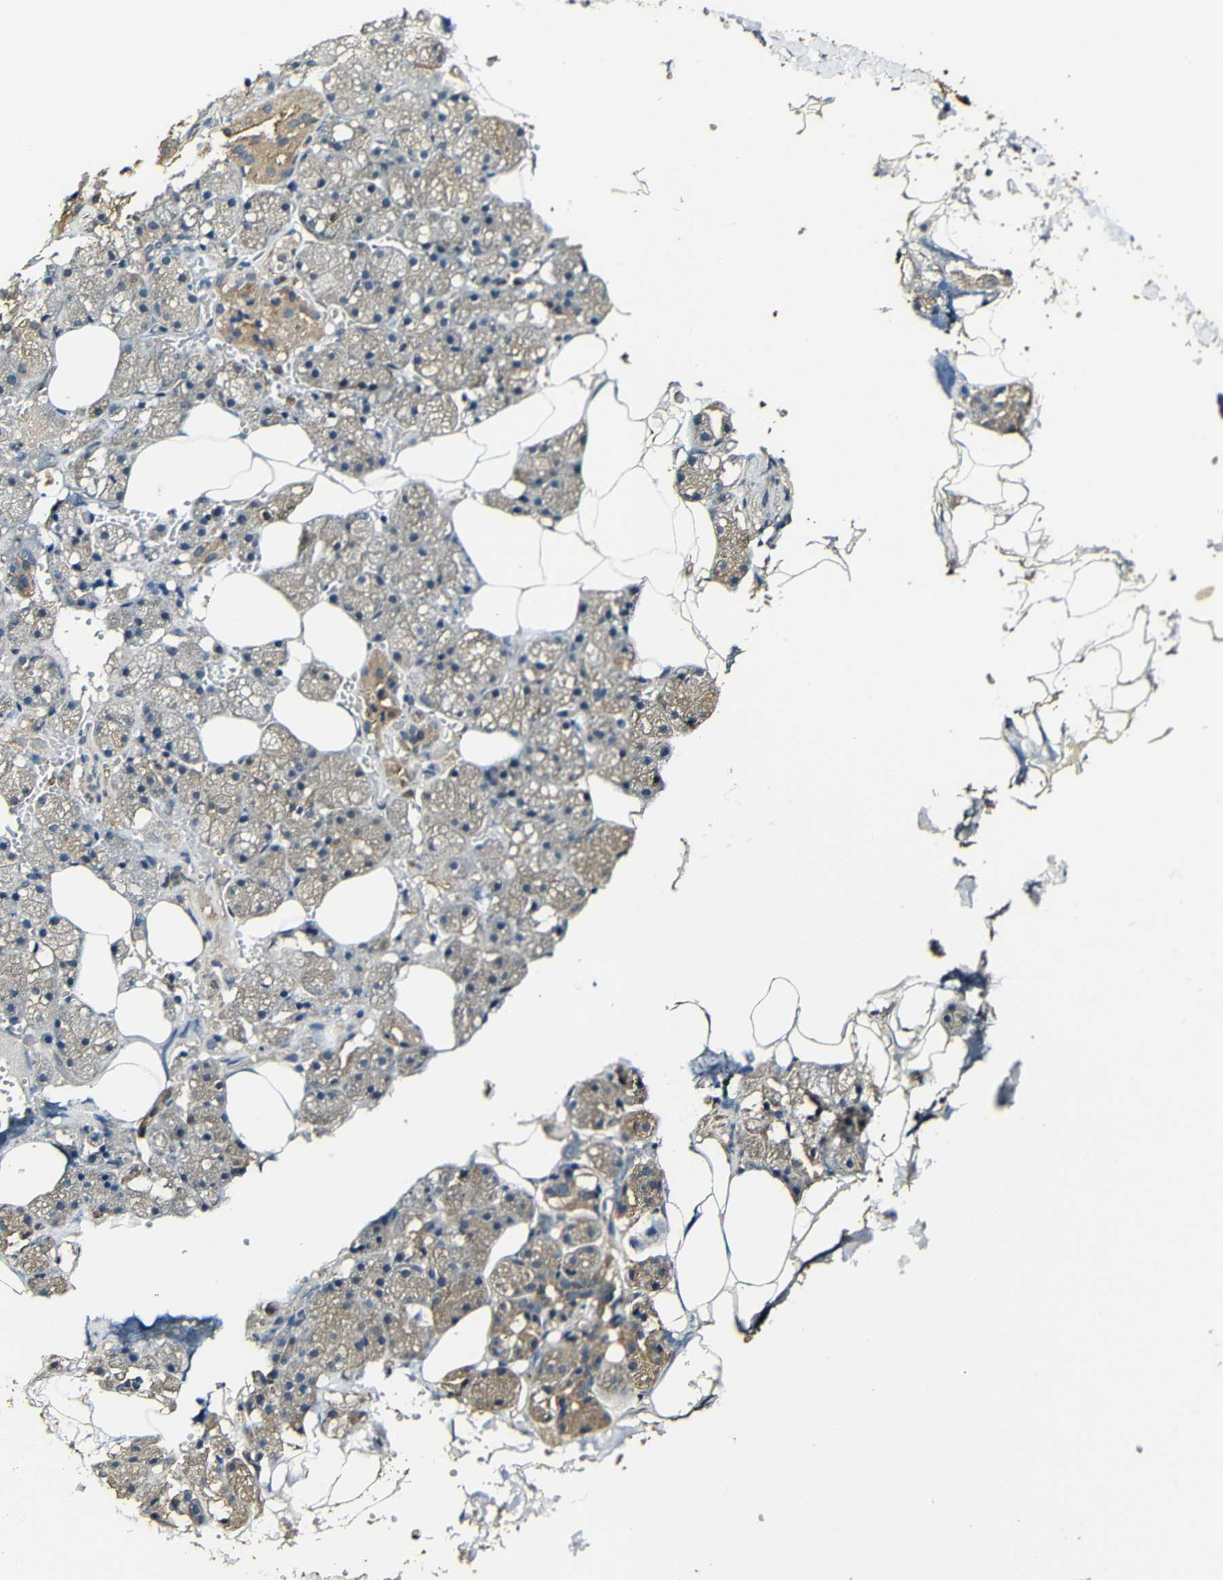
{"staining": {"intensity": "moderate", "quantity": "25%-75%", "location": "cytoplasmic/membranous"}, "tissue": "salivary gland", "cell_type": "Glandular cells", "image_type": "normal", "snomed": [{"axis": "morphology", "description": "Normal tissue, NOS"}, {"axis": "topography", "description": "Salivary gland"}], "caption": "Protein expression analysis of unremarkable human salivary gland reveals moderate cytoplasmic/membranous staining in about 25%-75% of glandular cells. The staining was performed using DAB (3,3'-diaminobenzidine) to visualize the protein expression in brown, while the nuclei were stained in blue with hematoxylin (Magnification: 20x).", "gene": "CASP8", "patient": {"sex": "male", "age": 62}}